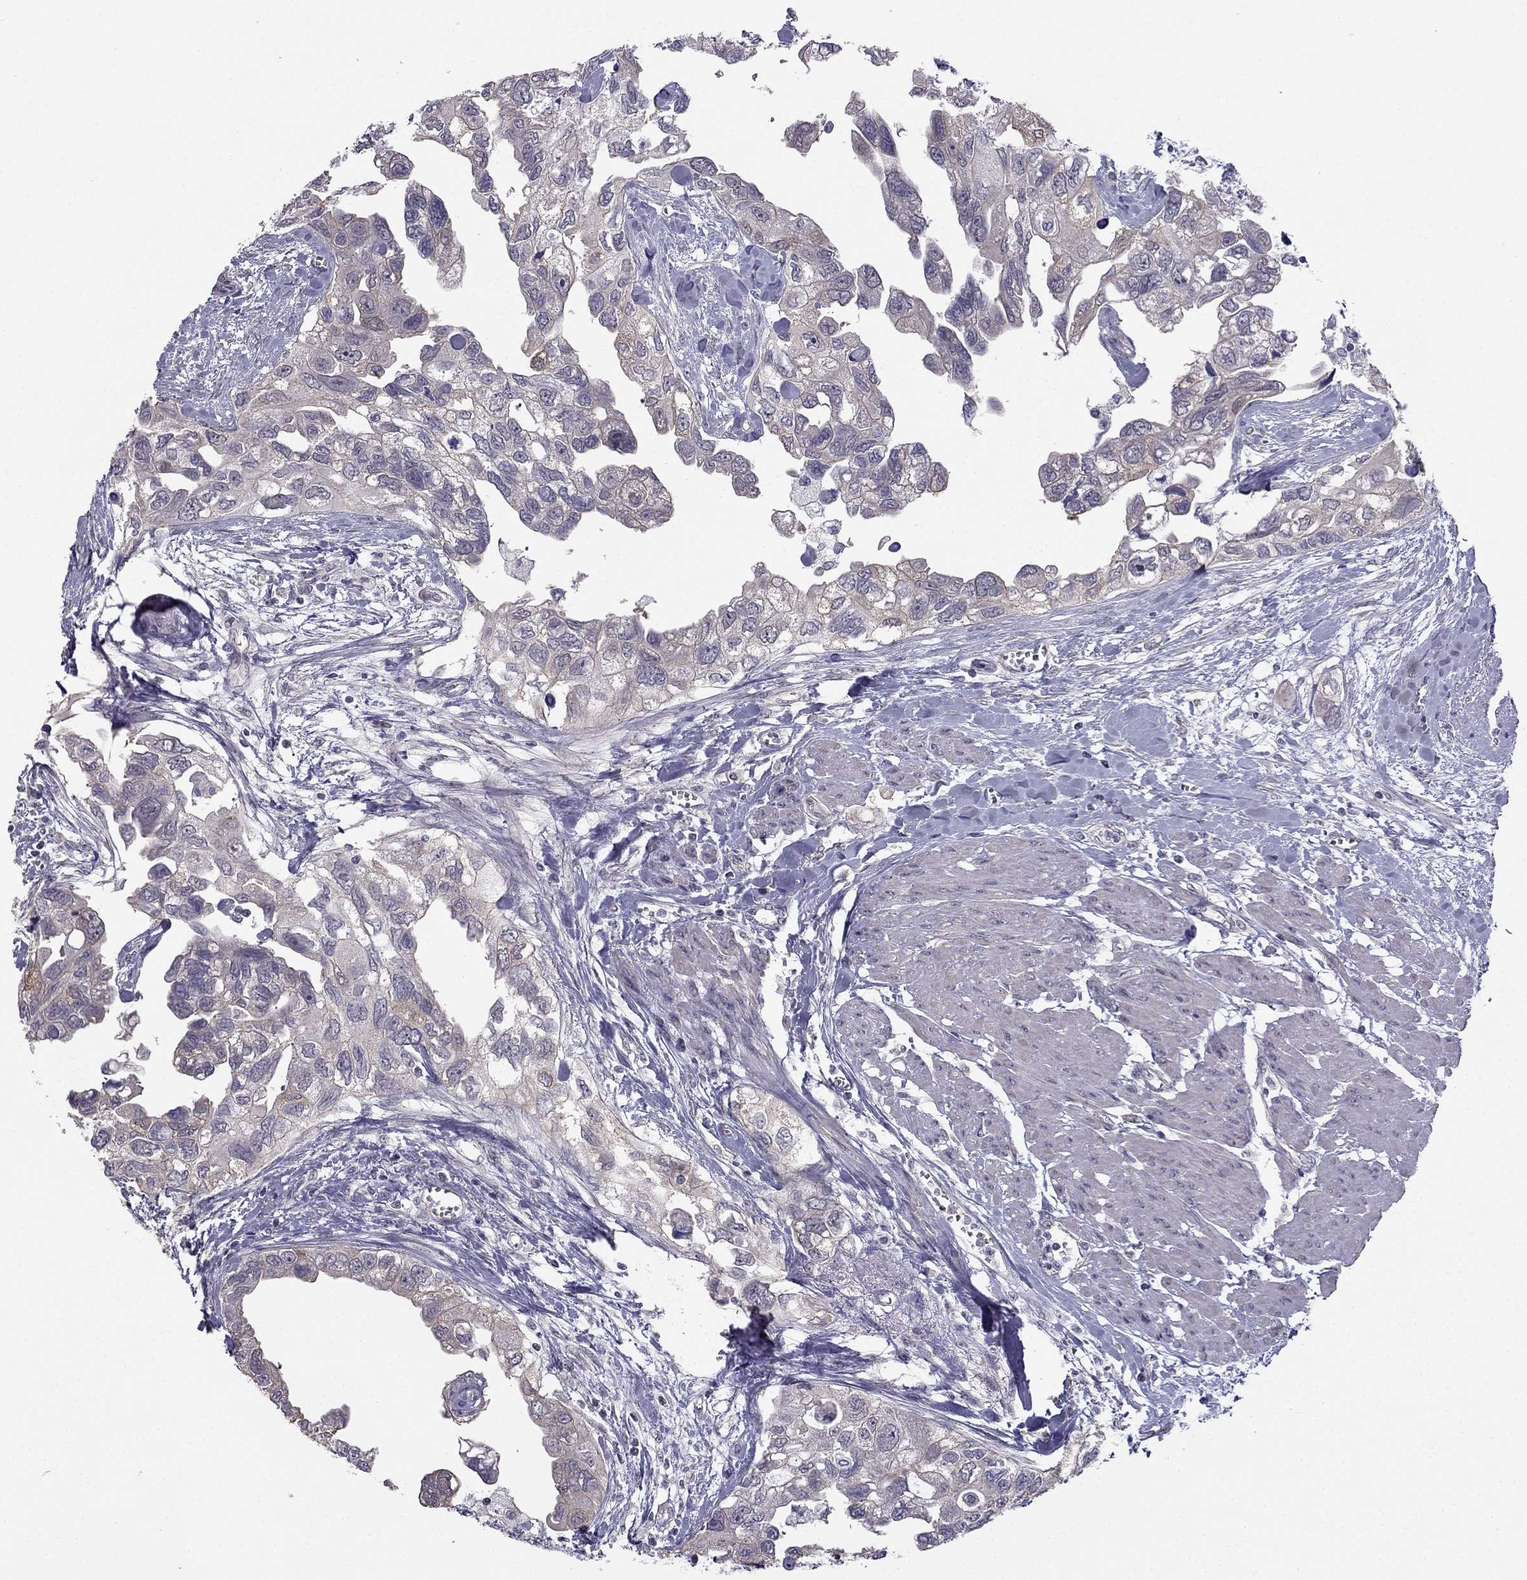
{"staining": {"intensity": "weak", "quantity": "<25%", "location": "cytoplasmic/membranous"}, "tissue": "urothelial cancer", "cell_type": "Tumor cells", "image_type": "cancer", "snomed": [{"axis": "morphology", "description": "Urothelial carcinoma, High grade"}, {"axis": "topography", "description": "Urinary bladder"}], "caption": "Immunohistochemical staining of urothelial cancer exhibits no significant expression in tumor cells.", "gene": "HSFX1", "patient": {"sex": "male", "age": 59}}